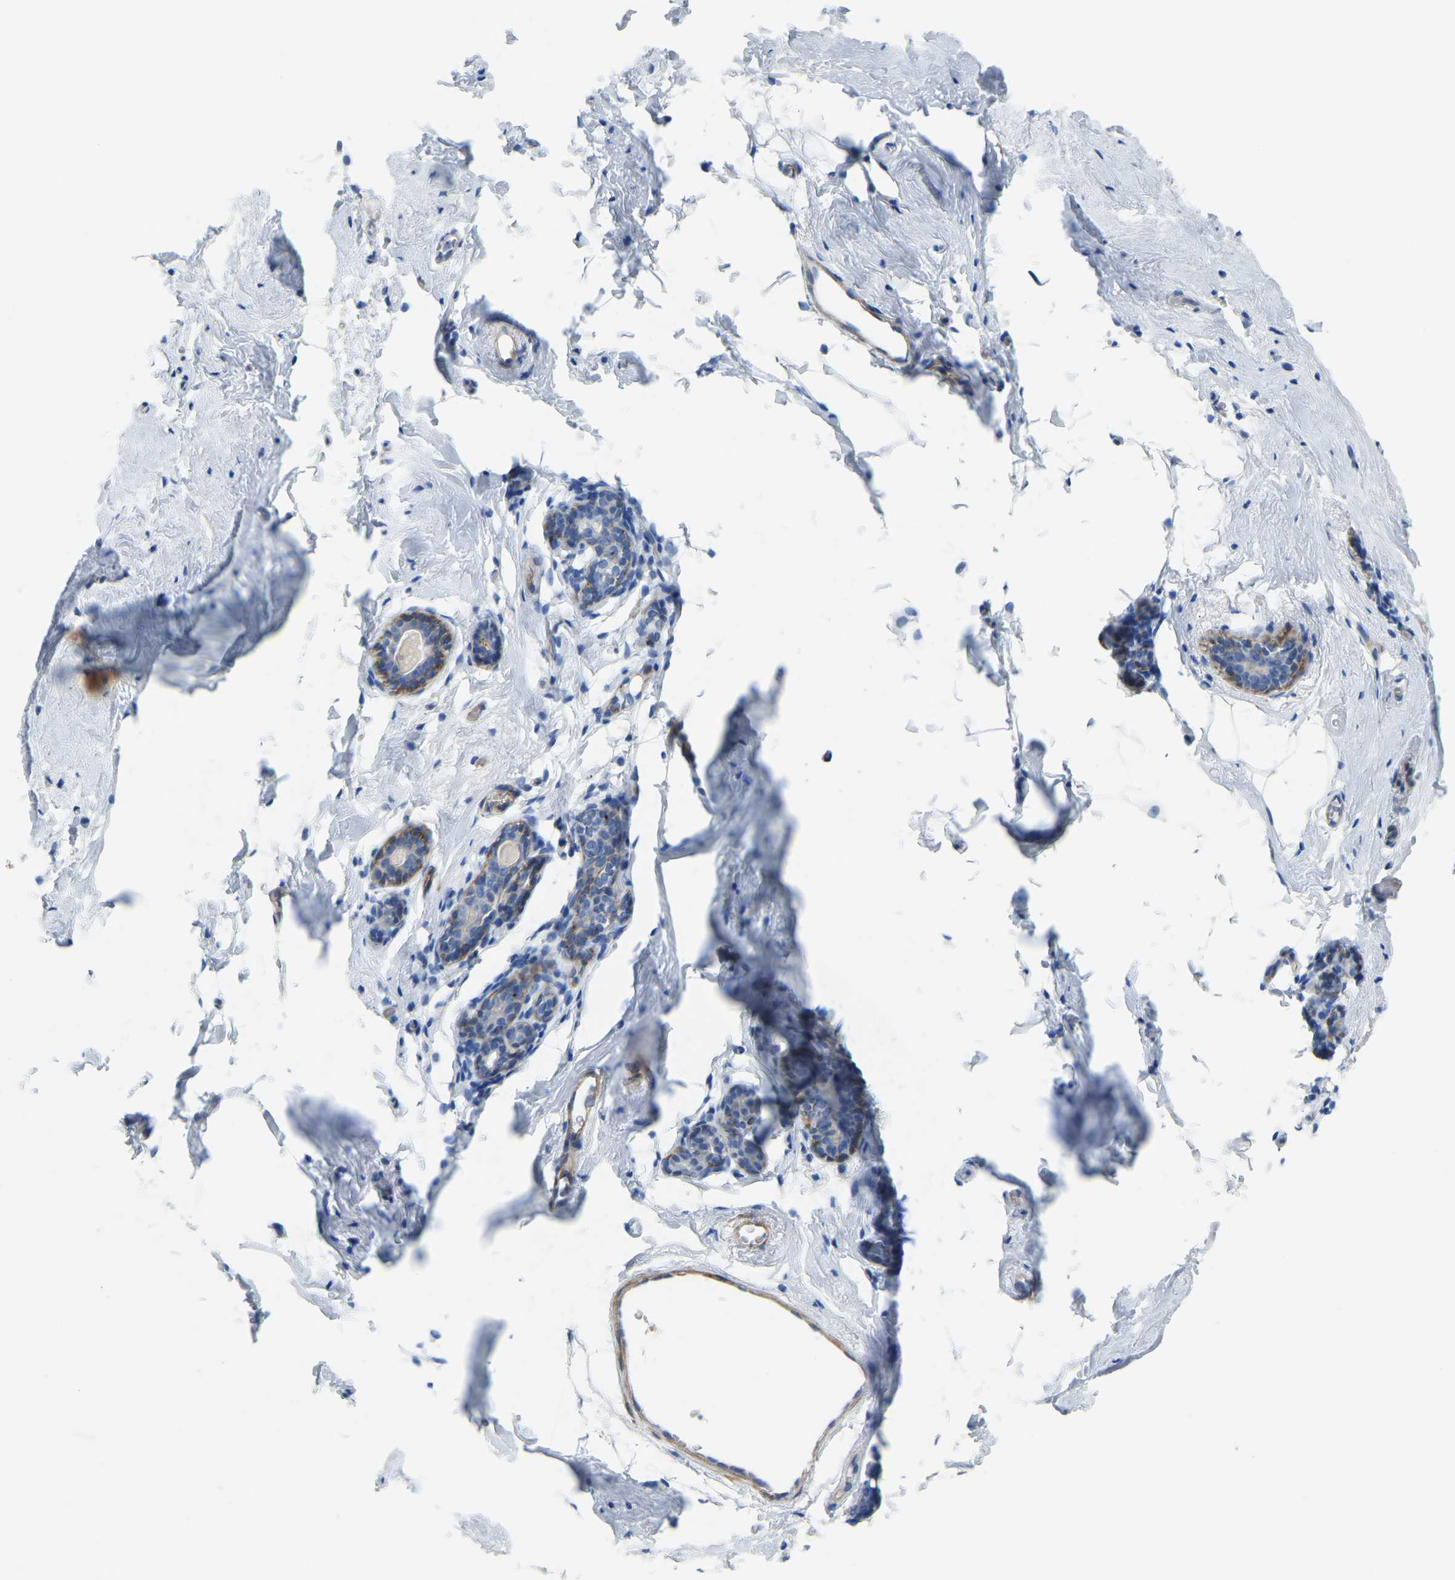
{"staining": {"intensity": "negative", "quantity": "none", "location": "none"}, "tissue": "breast", "cell_type": "Adipocytes", "image_type": "normal", "snomed": [{"axis": "morphology", "description": "Normal tissue, NOS"}, {"axis": "topography", "description": "Breast"}], "caption": "This is an immunohistochemistry photomicrograph of normal breast. There is no positivity in adipocytes.", "gene": "MYL3", "patient": {"sex": "female", "age": 62}}